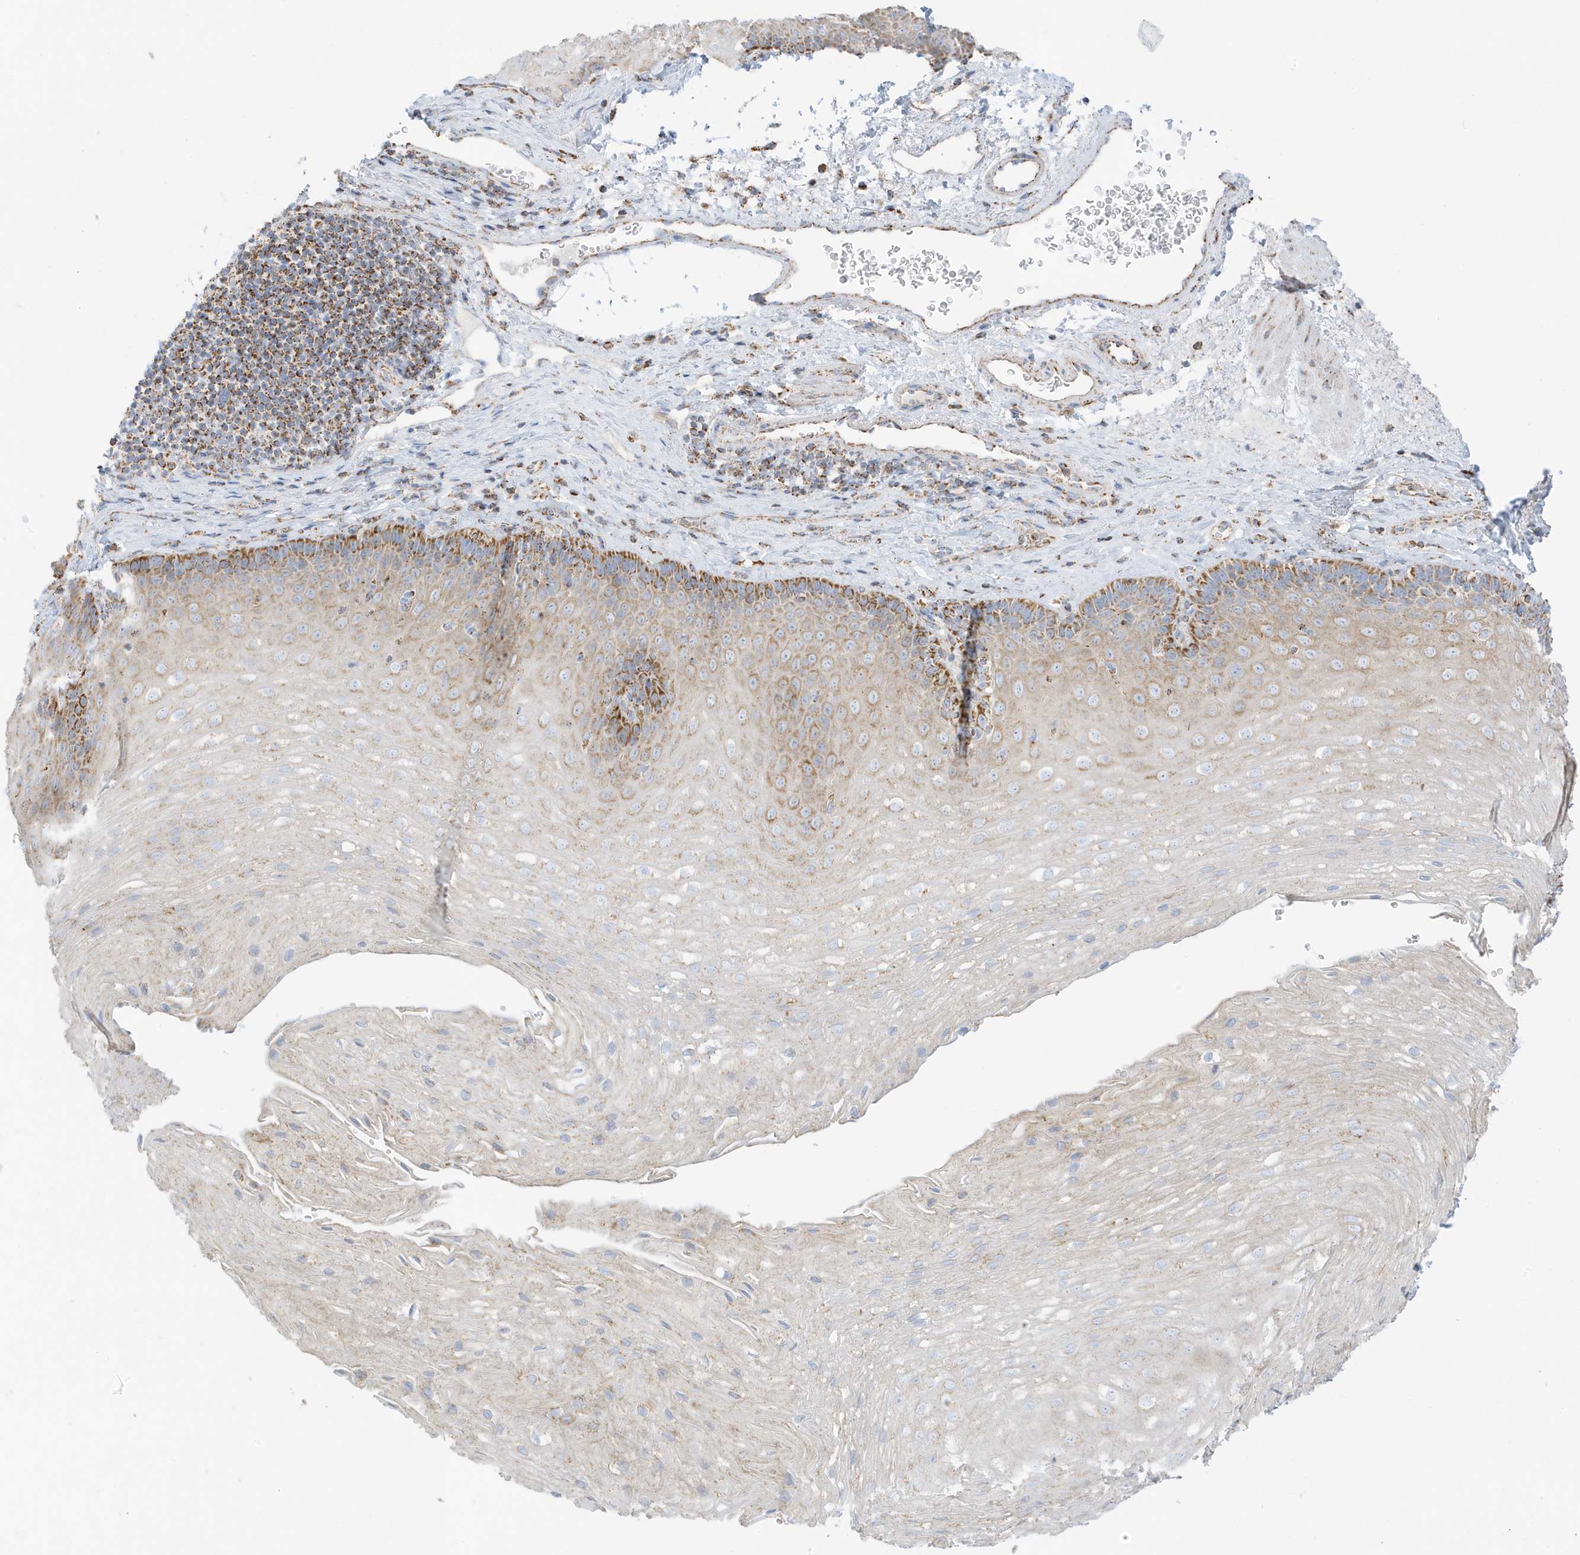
{"staining": {"intensity": "moderate", "quantity": "25%-75%", "location": "cytoplasmic/membranous"}, "tissue": "esophagus", "cell_type": "Squamous epithelial cells", "image_type": "normal", "snomed": [{"axis": "morphology", "description": "Normal tissue, NOS"}, {"axis": "topography", "description": "Esophagus"}], "caption": "Immunohistochemistry of normal esophagus exhibits medium levels of moderate cytoplasmic/membranous positivity in about 25%-75% of squamous epithelial cells. (Stains: DAB (3,3'-diaminobenzidine) in brown, nuclei in blue, Microscopy: brightfield microscopy at high magnification).", "gene": "CAPN13", "patient": {"sex": "female", "age": 66}}